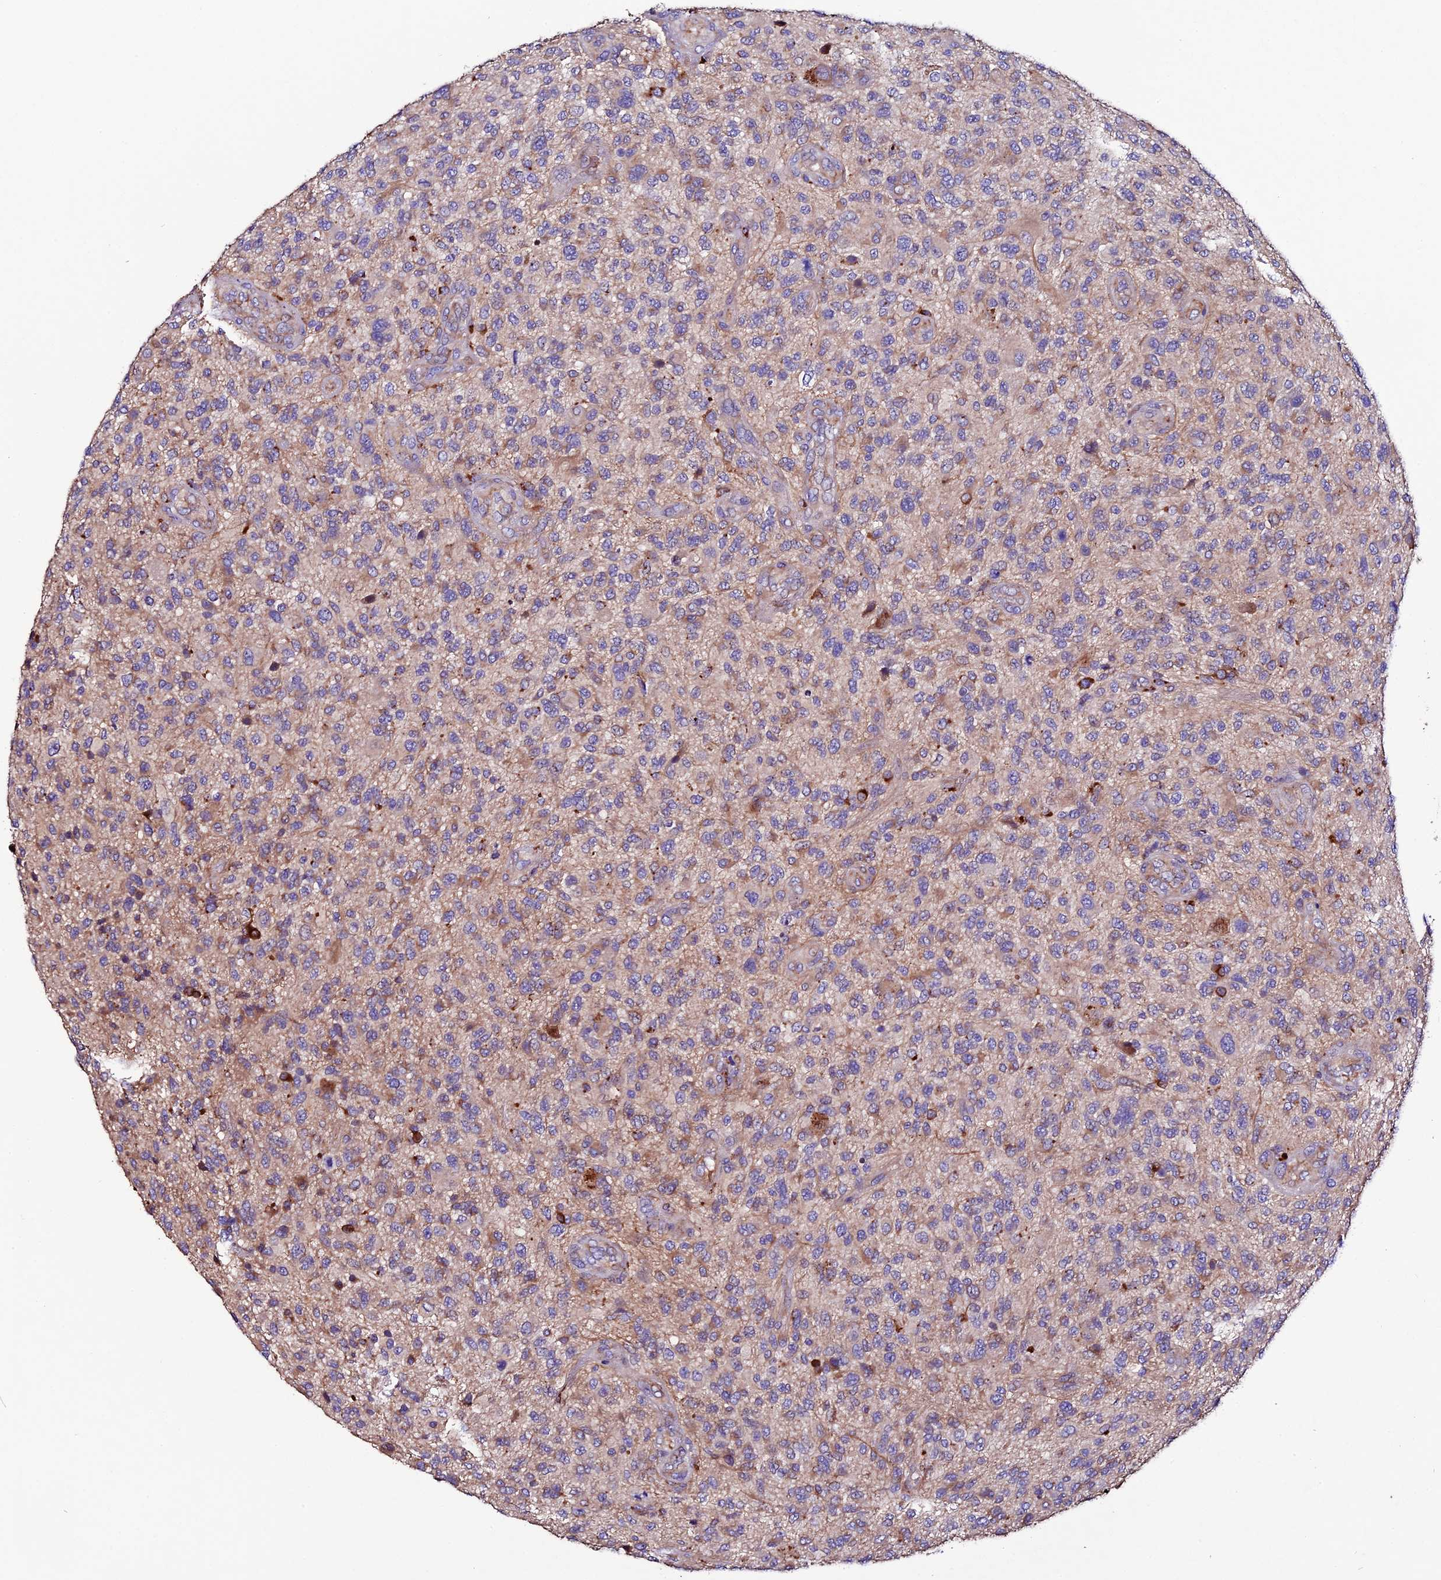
{"staining": {"intensity": "weak", "quantity": "<25%", "location": "cytoplasmic/membranous"}, "tissue": "glioma", "cell_type": "Tumor cells", "image_type": "cancer", "snomed": [{"axis": "morphology", "description": "Glioma, malignant, High grade"}, {"axis": "topography", "description": "Brain"}], "caption": "DAB (3,3'-diaminobenzidine) immunohistochemical staining of human high-grade glioma (malignant) displays no significant staining in tumor cells.", "gene": "CLN5", "patient": {"sex": "male", "age": 47}}